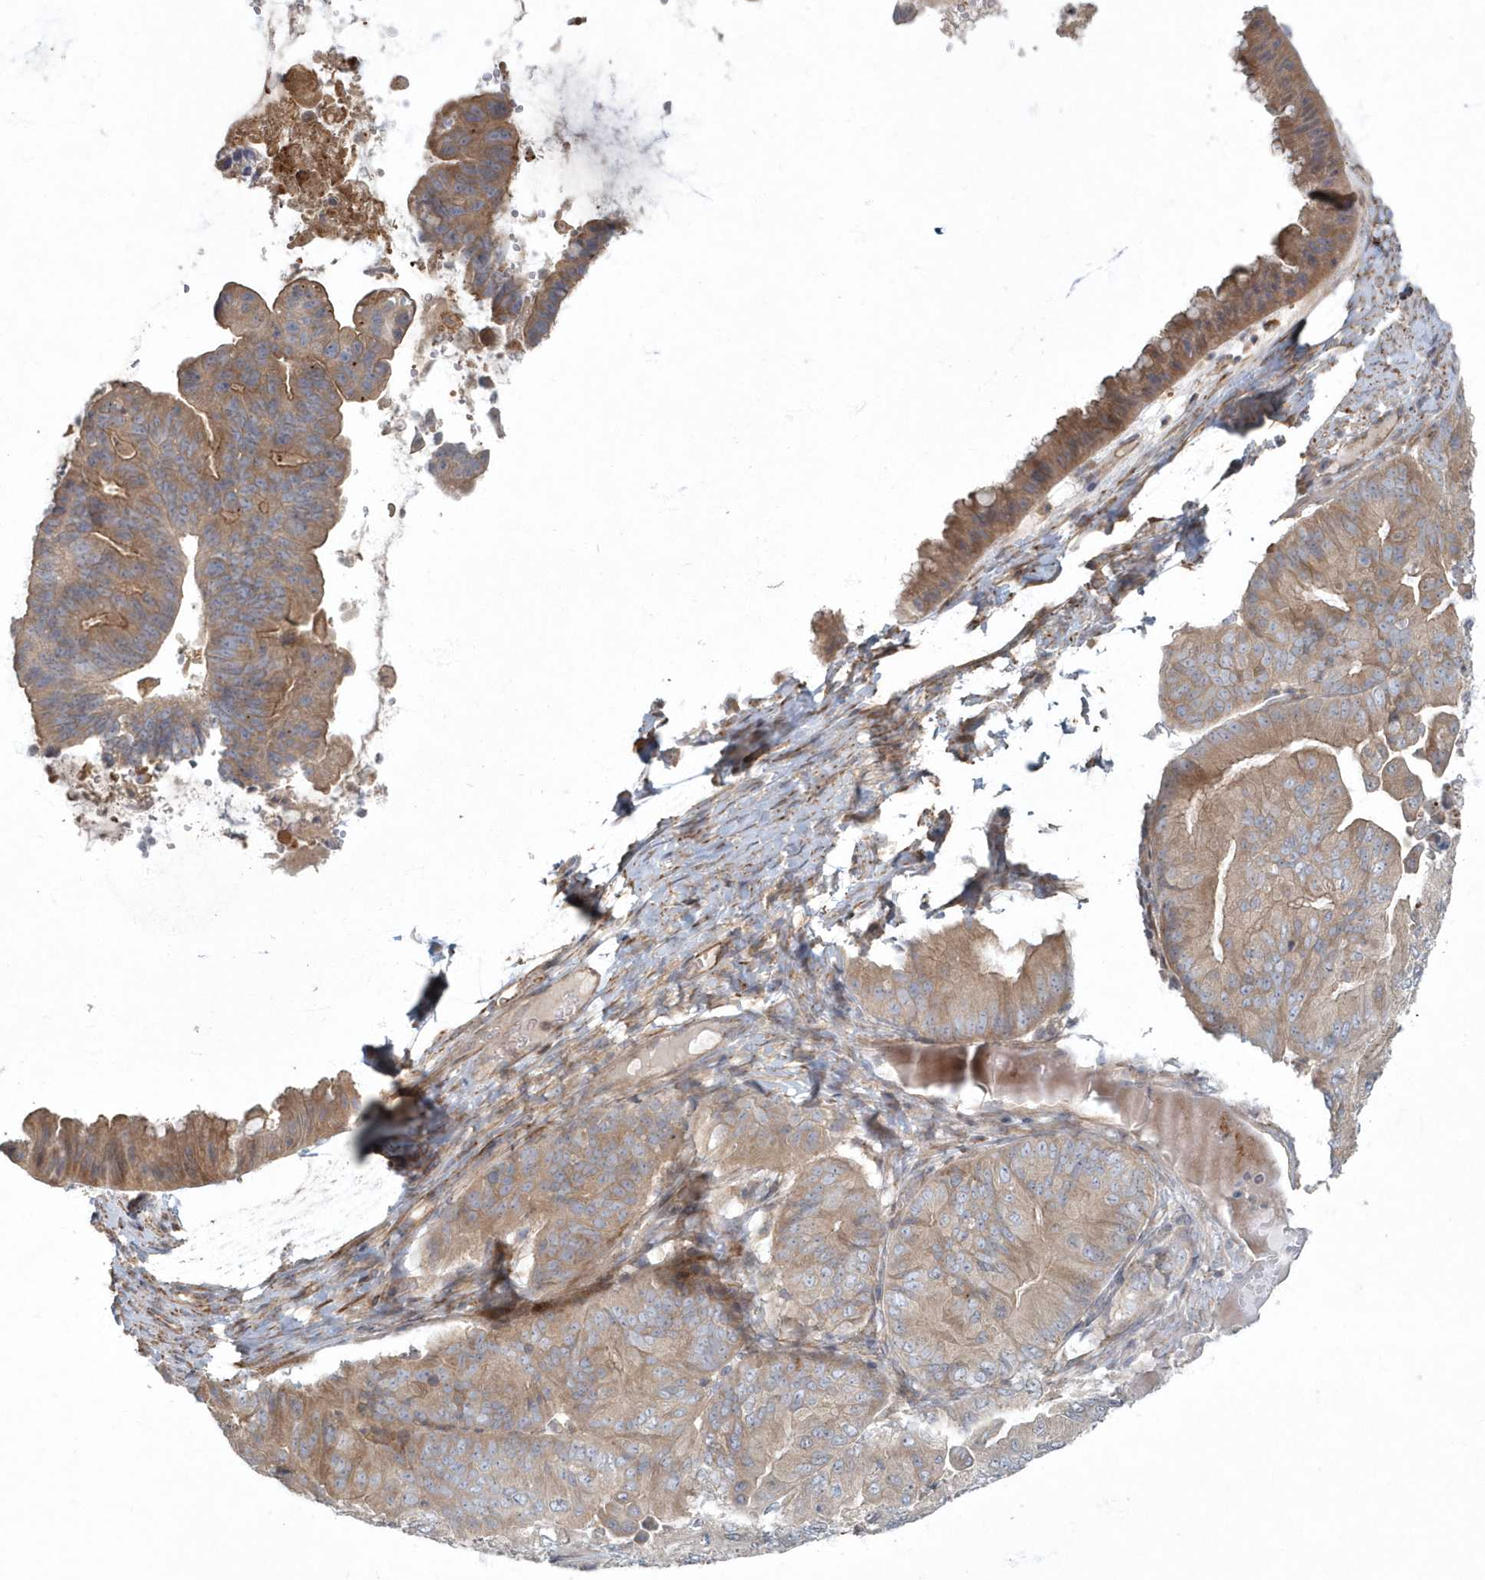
{"staining": {"intensity": "moderate", "quantity": "25%-75%", "location": "cytoplasmic/membranous,nuclear"}, "tissue": "ovarian cancer", "cell_type": "Tumor cells", "image_type": "cancer", "snomed": [{"axis": "morphology", "description": "Cystadenocarcinoma, mucinous, NOS"}, {"axis": "topography", "description": "Ovary"}], "caption": "Moderate cytoplasmic/membranous and nuclear positivity is appreciated in about 25%-75% of tumor cells in ovarian cancer (mucinous cystadenocarcinoma).", "gene": "ARHGEF38", "patient": {"sex": "female", "age": 61}}